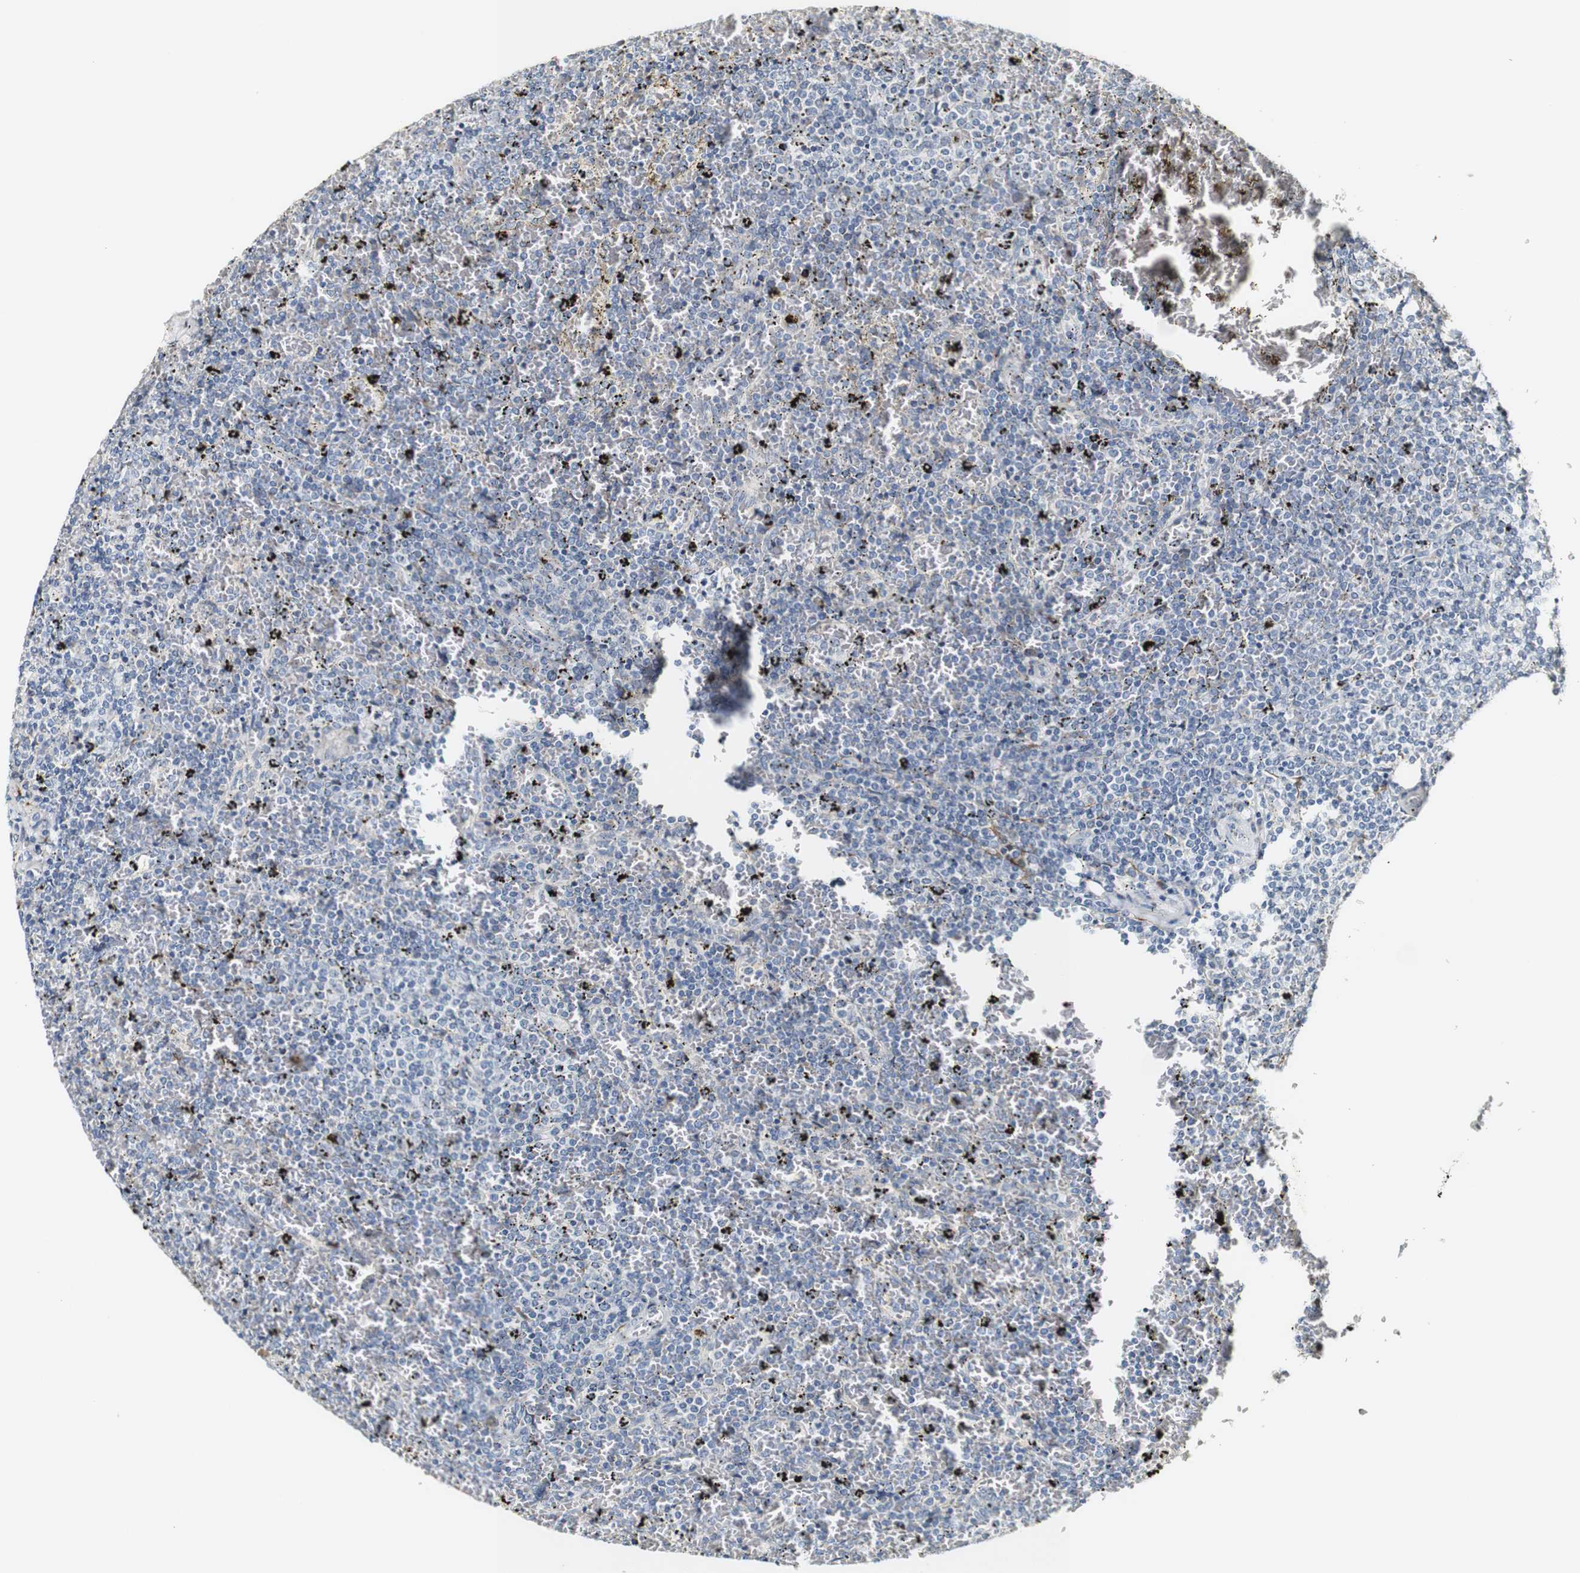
{"staining": {"intensity": "negative", "quantity": "none", "location": "none"}, "tissue": "lymphoma", "cell_type": "Tumor cells", "image_type": "cancer", "snomed": [{"axis": "morphology", "description": "Malignant lymphoma, non-Hodgkin's type, Low grade"}, {"axis": "topography", "description": "Spleen"}], "caption": "This is a histopathology image of immunohistochemistry staining of lymphoma, which shows no positivity in tumor cells.", "gene": "FMO3", "patient": {"sex": "female", "age": 77}}